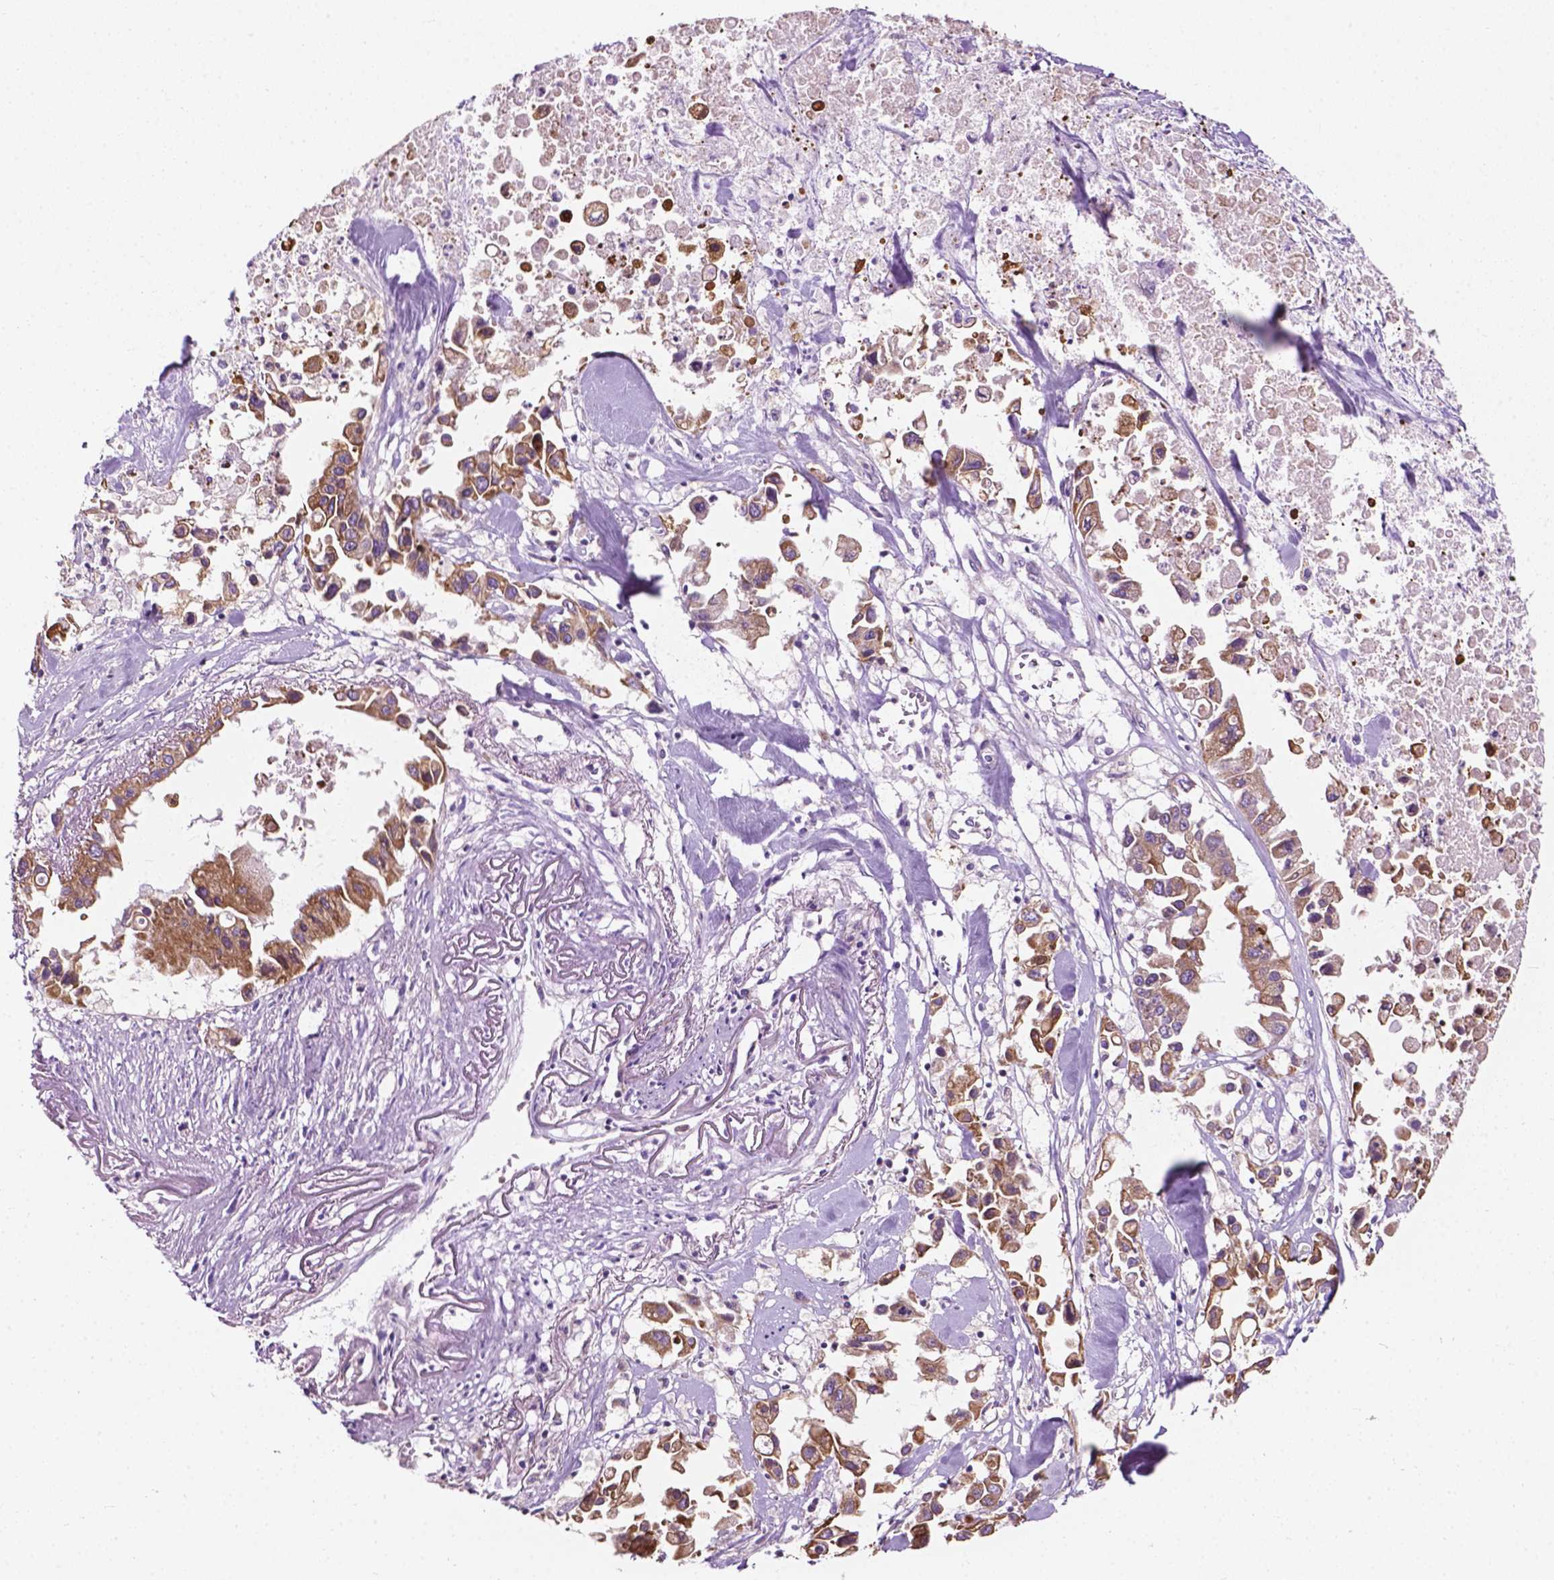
{"staining": {"intensity": "moderate", "quantity": ">75%", "location": "cytoplasmic/membranous"}, "tissue": "pancreatic cancer", "cell_type": "Tumor cells", "image_type": "cancer", "snomed": [{"axis": "morphology", "description": "Adenocarcinoma, NOS"}, {"axis": "topography", "description": "Pancreas"}], "caption": "DAB (3,3'-diaminobenzidine) immunohistochemical staining of pancreatic cancer (adenocarcinoma) exhibits moderate cytoplasmic/membranous protein staining in approximately >75% of tumor cells.", "gene": "MZT1", "patient": {"sex": "female", "age": 83}}